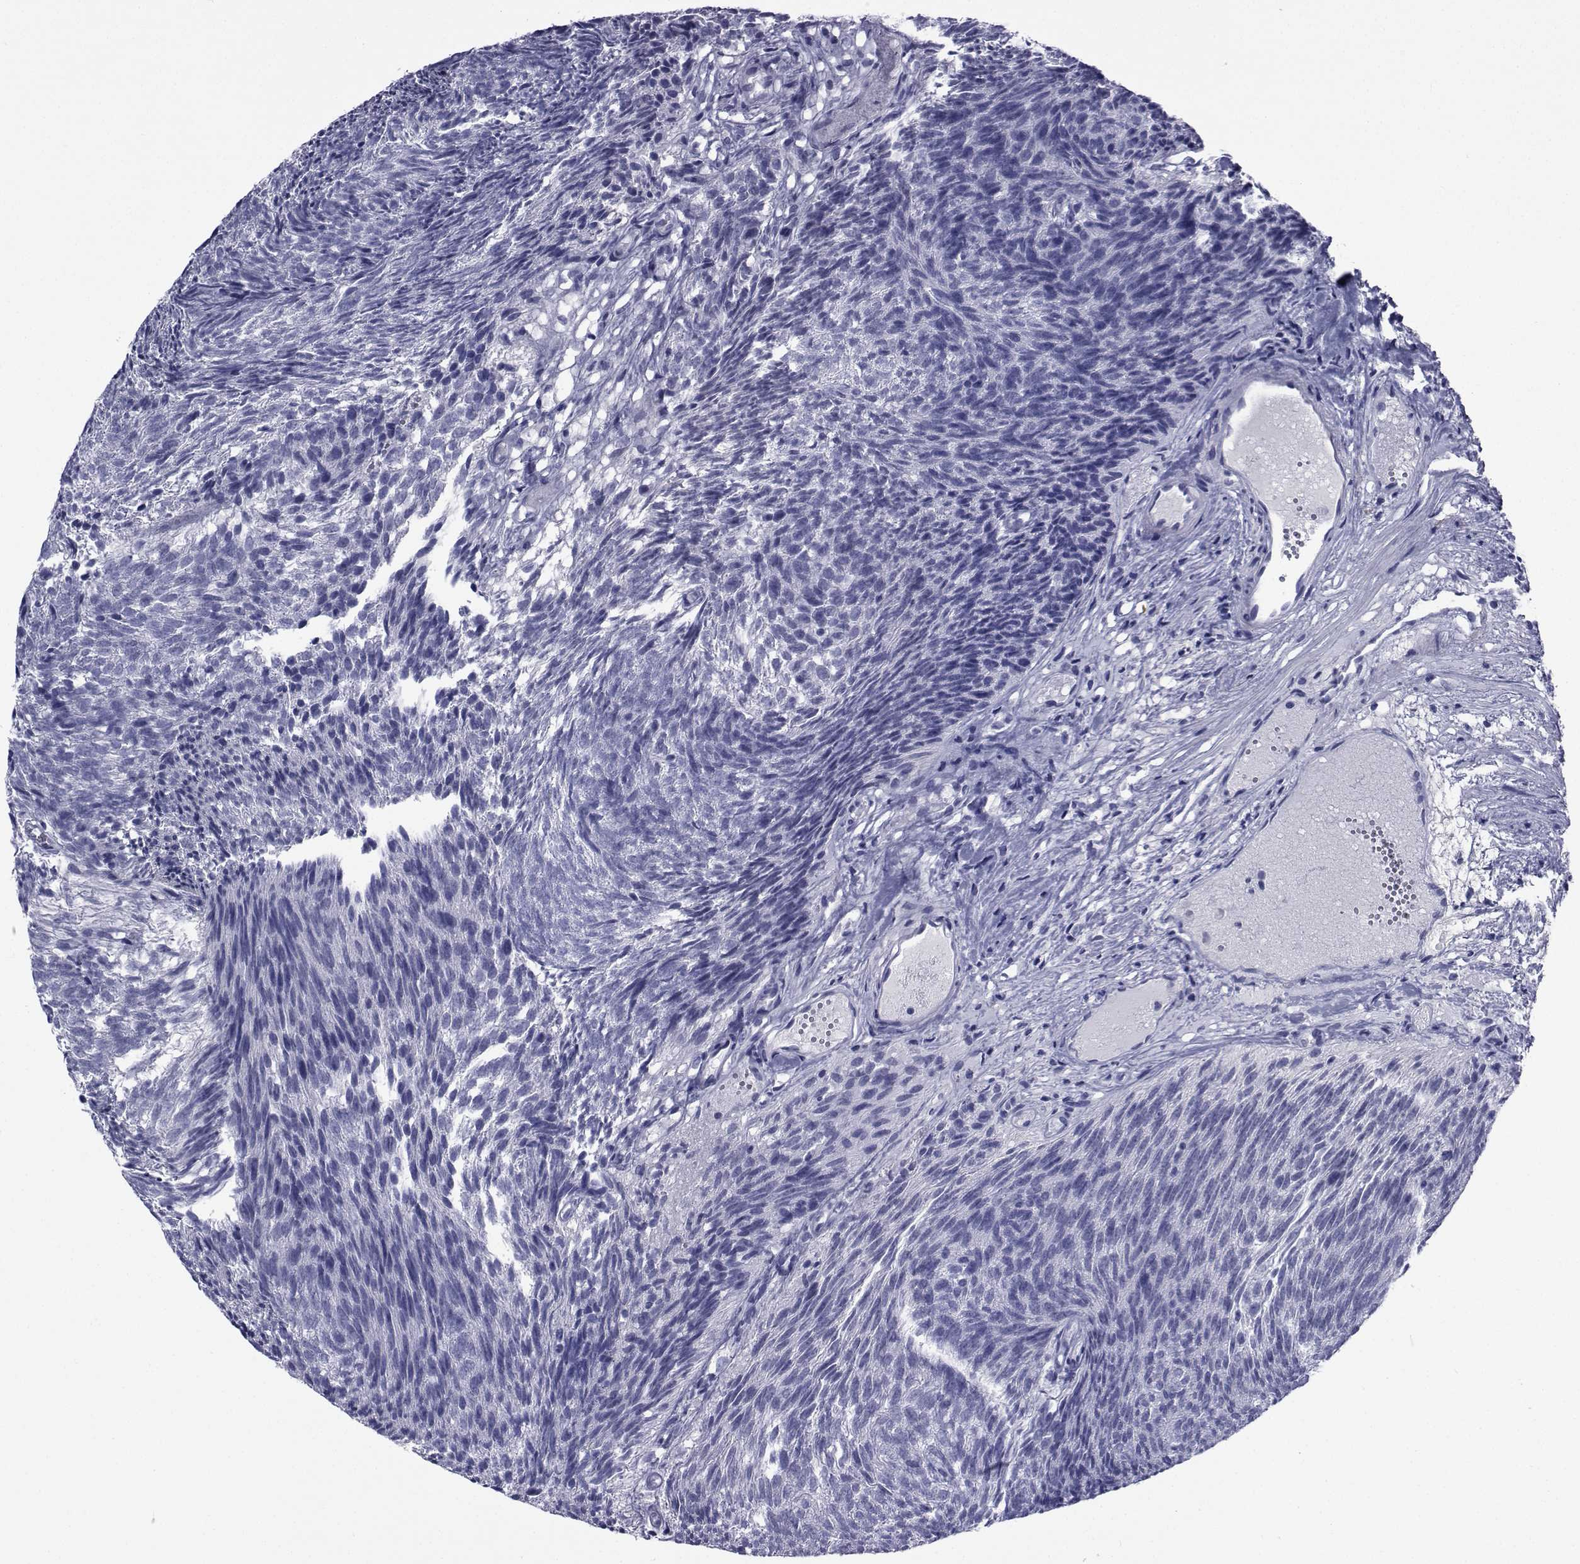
{"staining": {"intensity": "negative", "quantity": "none", "location": "none"}, "tissue": "urothelial cancer", "cell_type": "Tumor cells", "image_type": "cancer", "snomed": [{"axis": "morphology", "description": "Urothelial carcinoma, Low grade"}, {"axis": "topography", "description": "Urinary bladder"}], "caption": "A micrograph of urothelial cancer stained for a protein demonstrates no brown staining in tumor cells.", "gene": "ROPN1", "patient": {"sex": "male", "age": 77}}